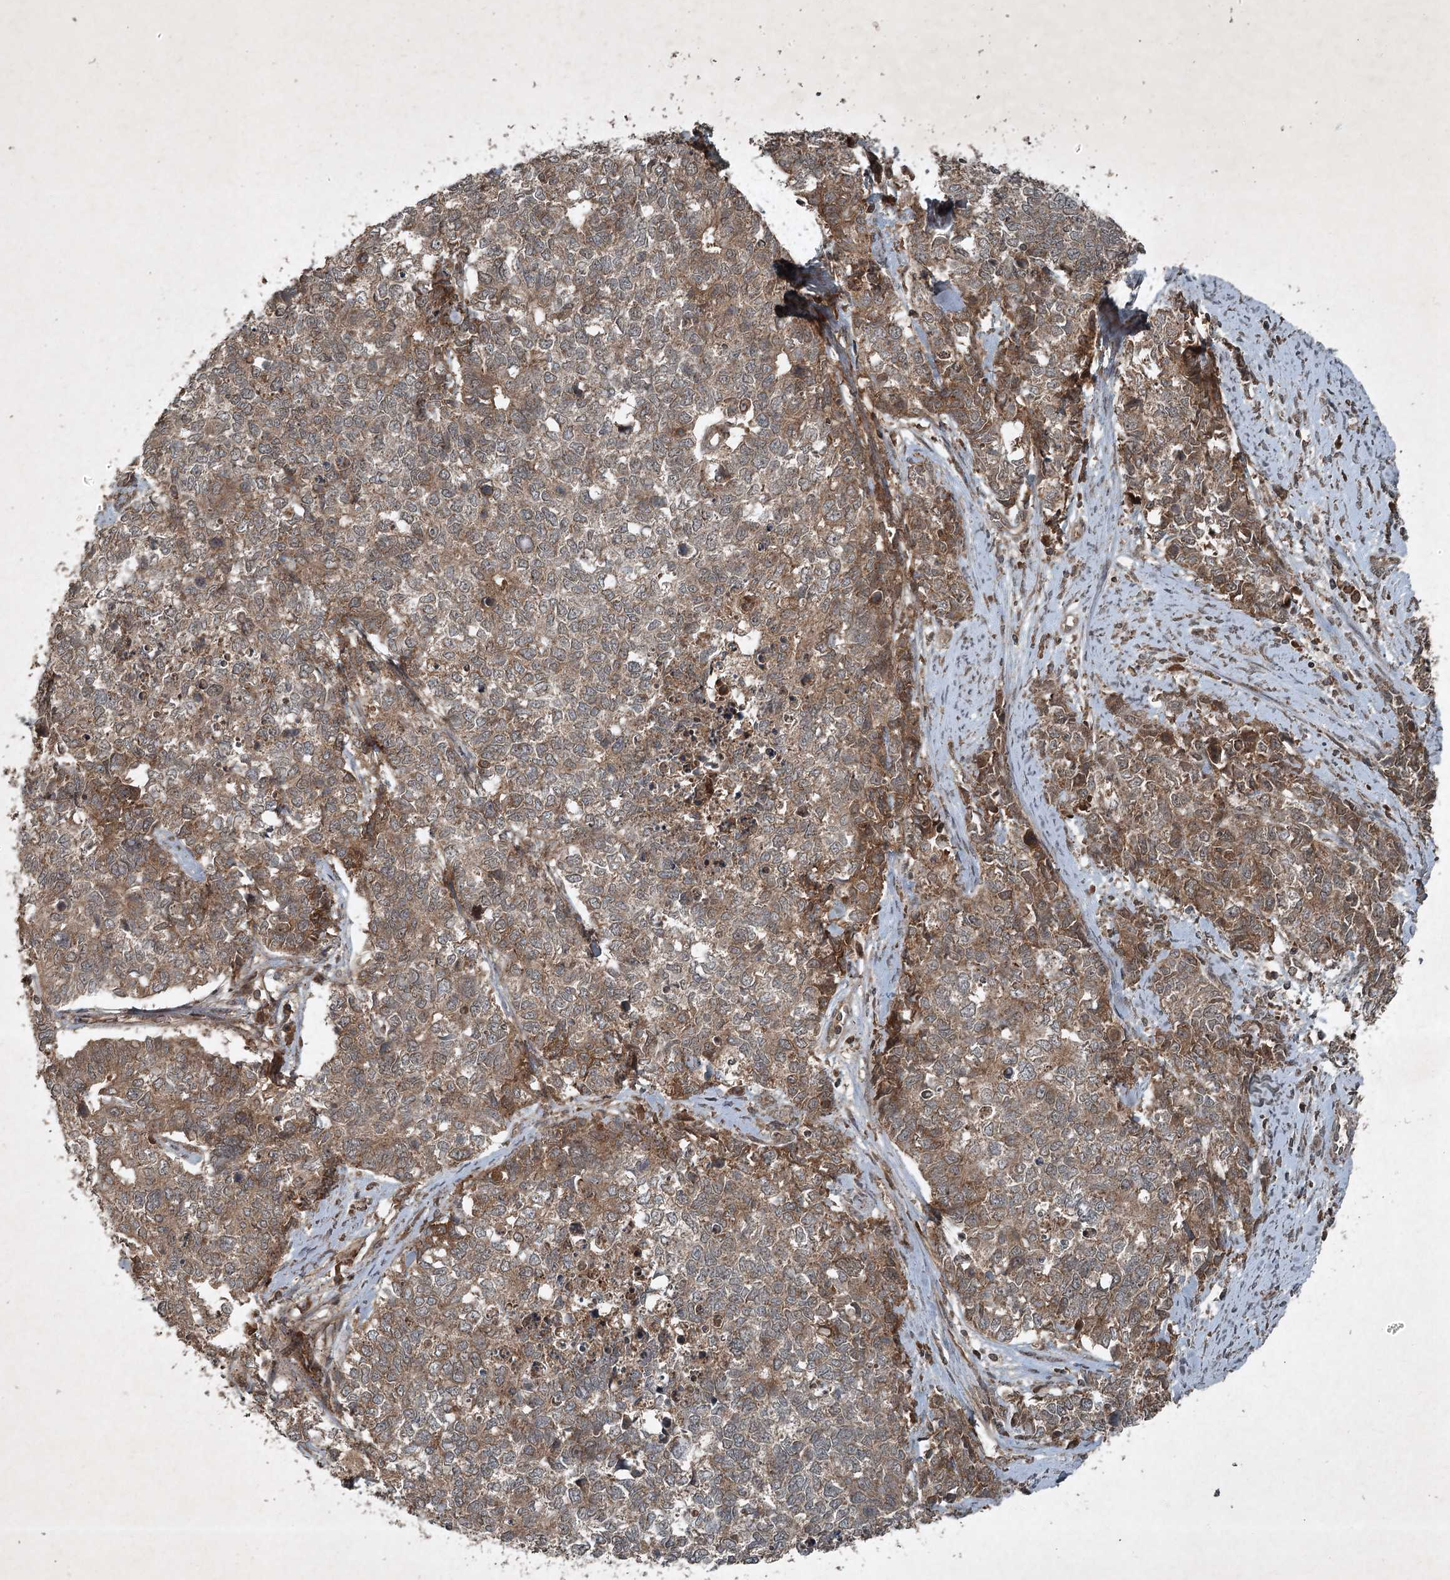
{"staining": {"intensity": "moderate", "quantity": ">75%", "location": "cytoplasmic/membranous"}, "tissue": "cervical cancer", "cell_type": "Tumor cells", "image_type": "cancer", "snomed": [{"axis": "morphology", "description": "Squamous cell carcinoma, NOS"}, {"axis": "topography", "description": "Cervix"}], "caption": "Tumor cells reveal medium levels of moderate cytoplasmic/membranous positivity in about >75% of cells in cervical cancer (squamous cell carcinoma). Using DAB (3,3'-diaminobenzidine) (brown) and hematoxylin (blue) stains, captured at high magnification using brightfield microscopy.", "gene": "UNC93A", "patient": {"sex": "female", "age": 63}}